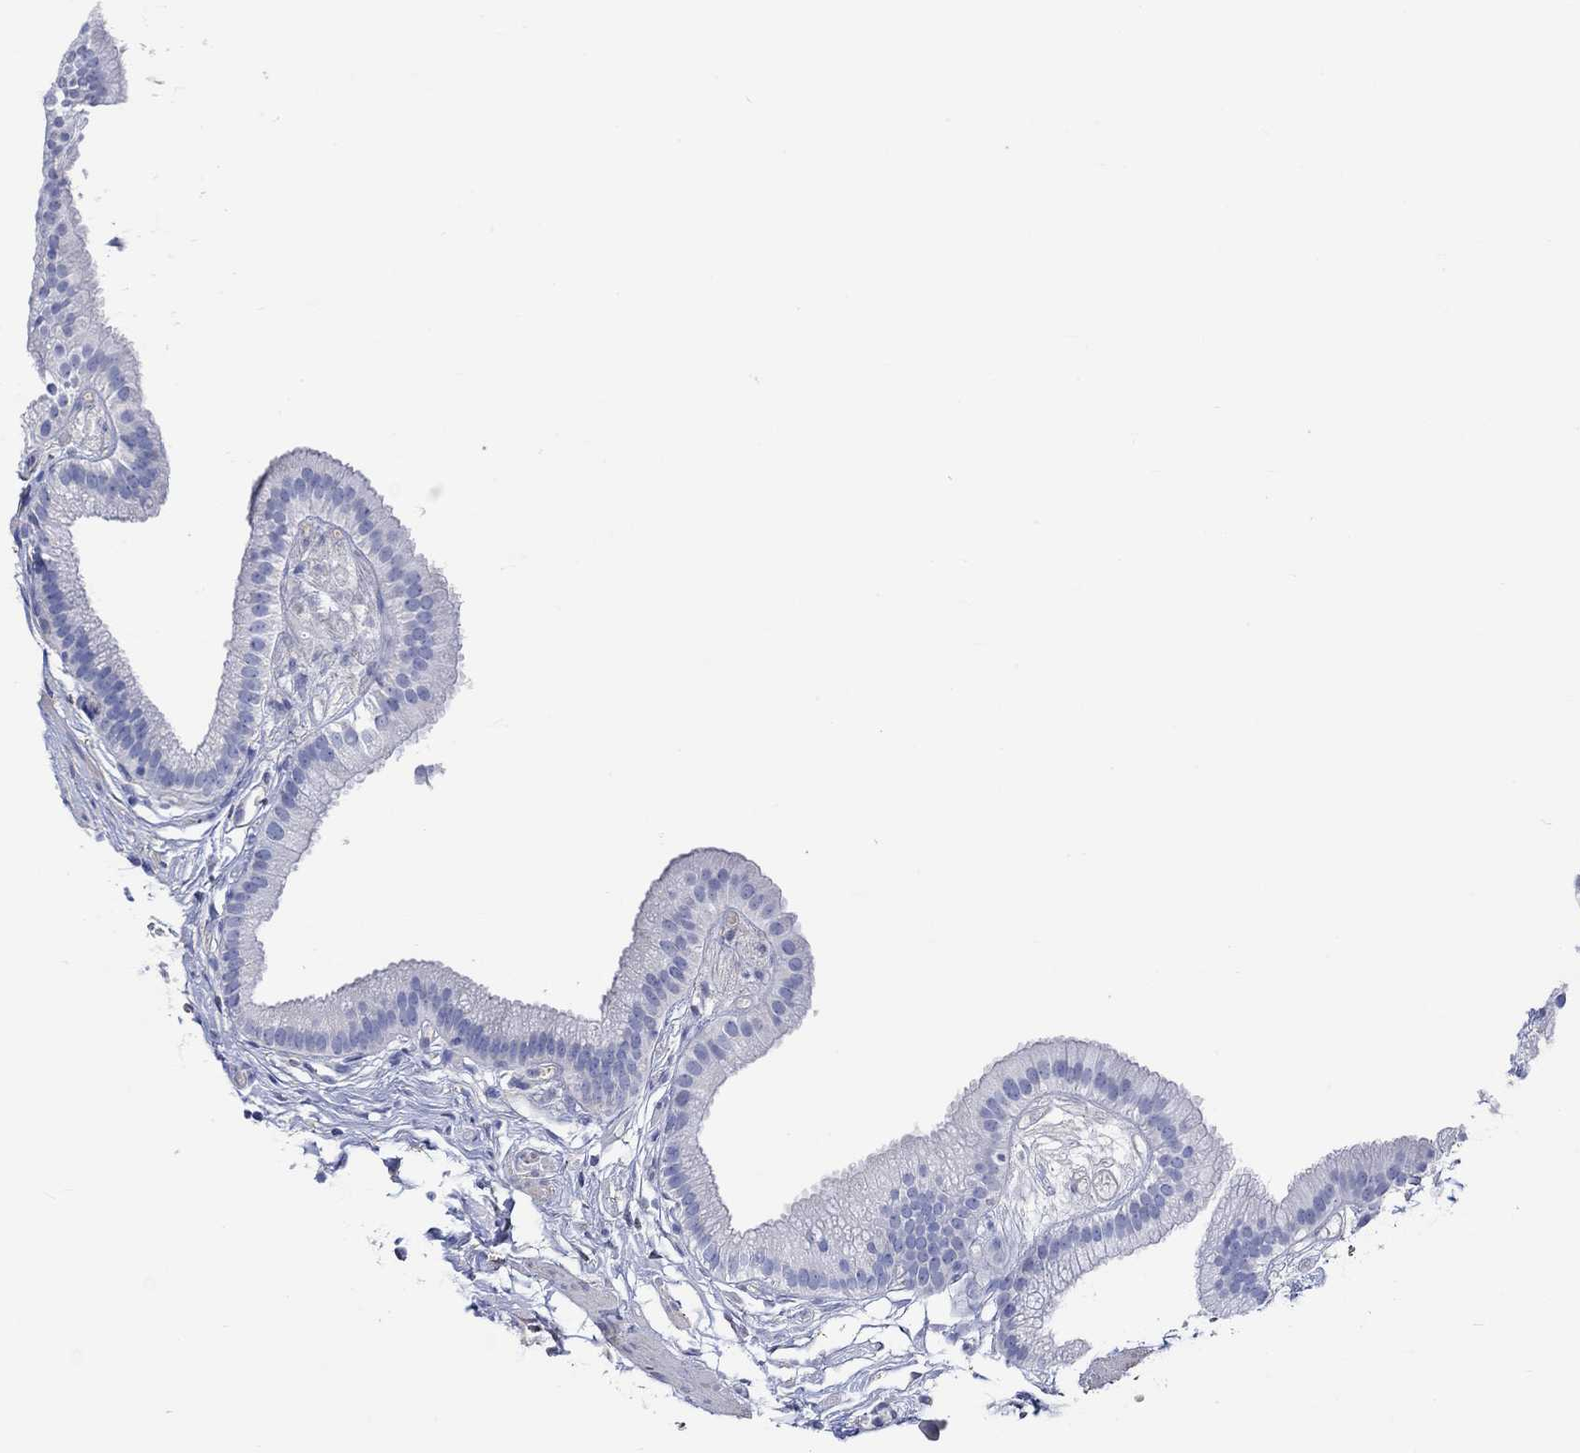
{"staining": {"intensity": "negative", "quantity": "none", "location": "none"}, "tissue": "gallbladder", "cell_type": "Glandular cells", "image_type": "normal", "snomed": [{"axis": "morphology", "description": "Normal tissue, NOS"}, {"axis": "topography", "description": "Gallbladder"}], "caption": "Protein analysis of unremarkable gallbladder reveals no significant expression in glandular cells. (Immunohistochemistry (ihc), brightfield microscopy, high magnification).", "gene": "CPLX1", "patient": {"sex": "female", "age": 45}}